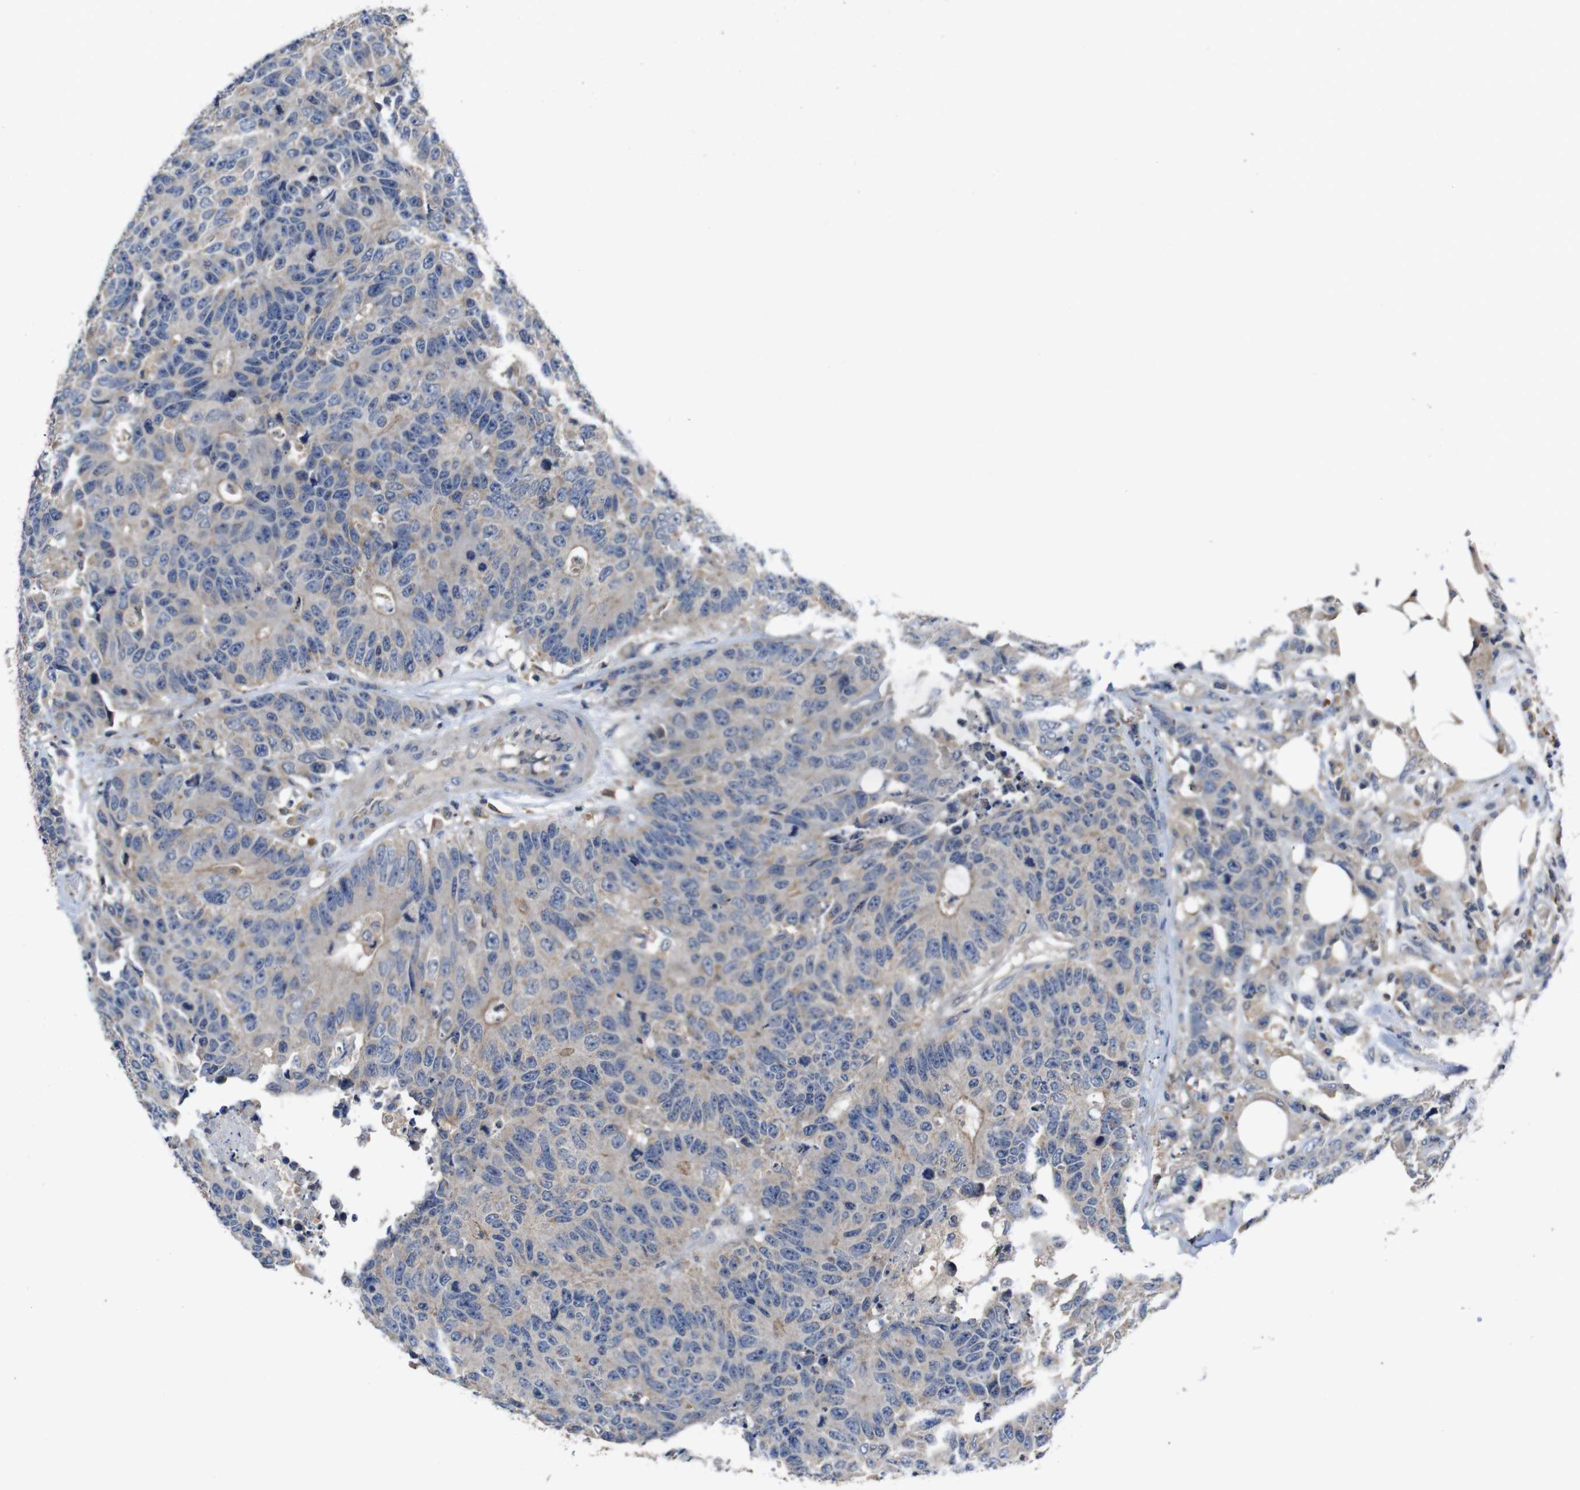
{"staining": {"intensity": "weak", "quantity": ">75%", "location": "cytoplasmic/membranous"}, "tissue": "colorectal cancer", "cell_type": "Tumor cells", "image_type": "cancer", "snomed": [{"axis": "morphology", "description": "Adenocarcinoma, NOS"}, {"axis": "topography", "description": "Colon"}], "caption": "Immunohistochemistry (DAB) staining of human colorectal cancer demonstrates weak cytoplasmic/membranous protein positivity in approximately >75% of tumor cells. (DAB IHC, brown staining for protein, blue staining for nuclei).", "gene": "GLIPR1", "patient": {"sex": "female", "age": 86}}